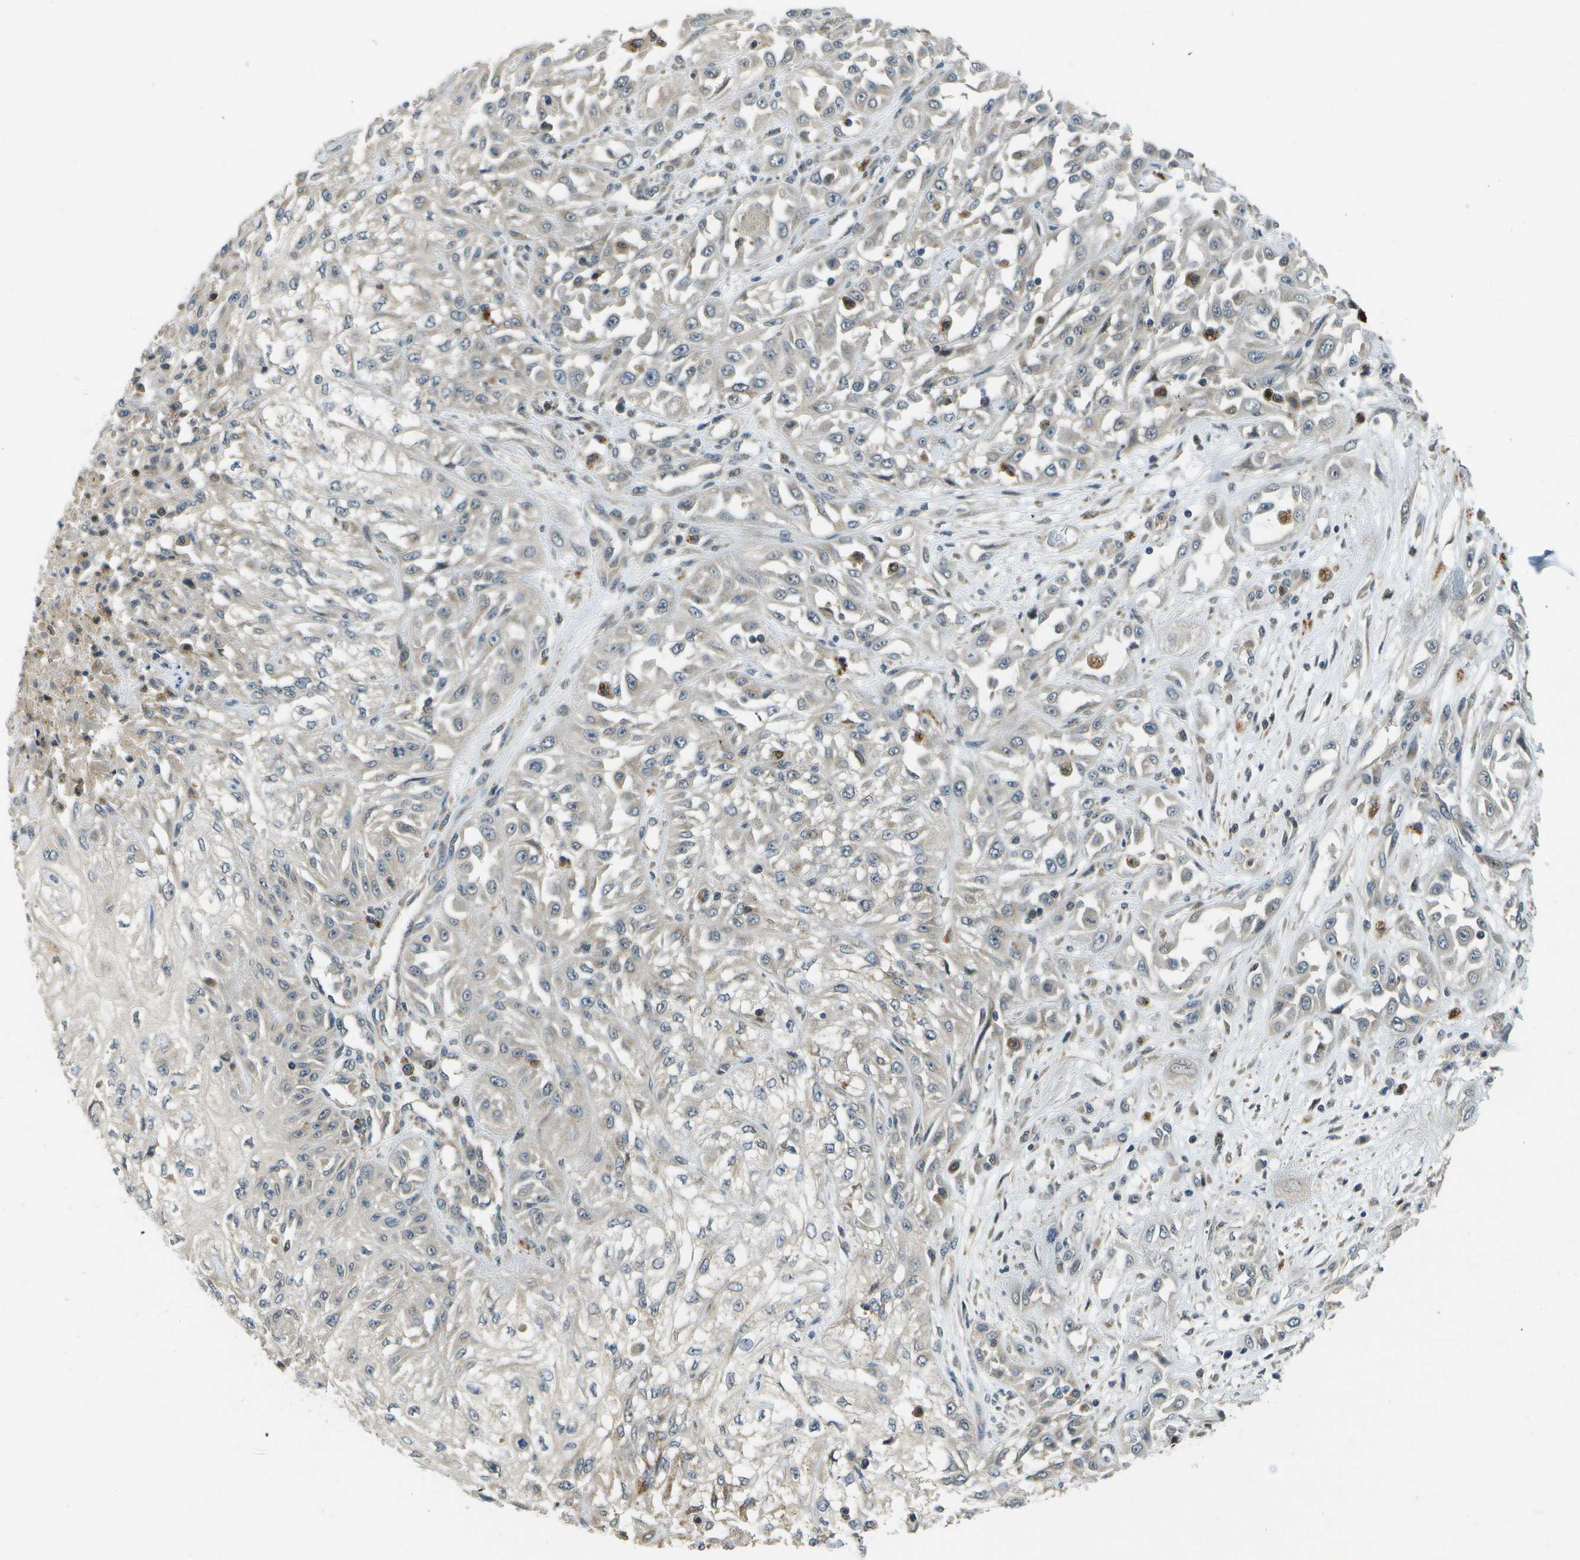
{"staining": {"intensity": "negative", "quantity": "none", "location": "none"}, "tissue": "skin cancer", "cell_type": "Tumor cells", "image_type": "cancer", "snomed": [{"axis": "morphology", "description": "Squamous cell carcinoma, NOS"}, {"axis": "morphology", "description": "Squamous cell carcinoma, metastatic, NOS"}, {"axis": "topography", "description": "Skin"}, {"axis": "topography", "description": "Lymph node"}], "caption": "The photomicrograph demonstrates no significant staining in tumor cells of skin cancer (squamous cell carcinoma). Nuclei are stained in blue.", "gene": "GANC", "patient": {"sex": "male", "age": 75}}